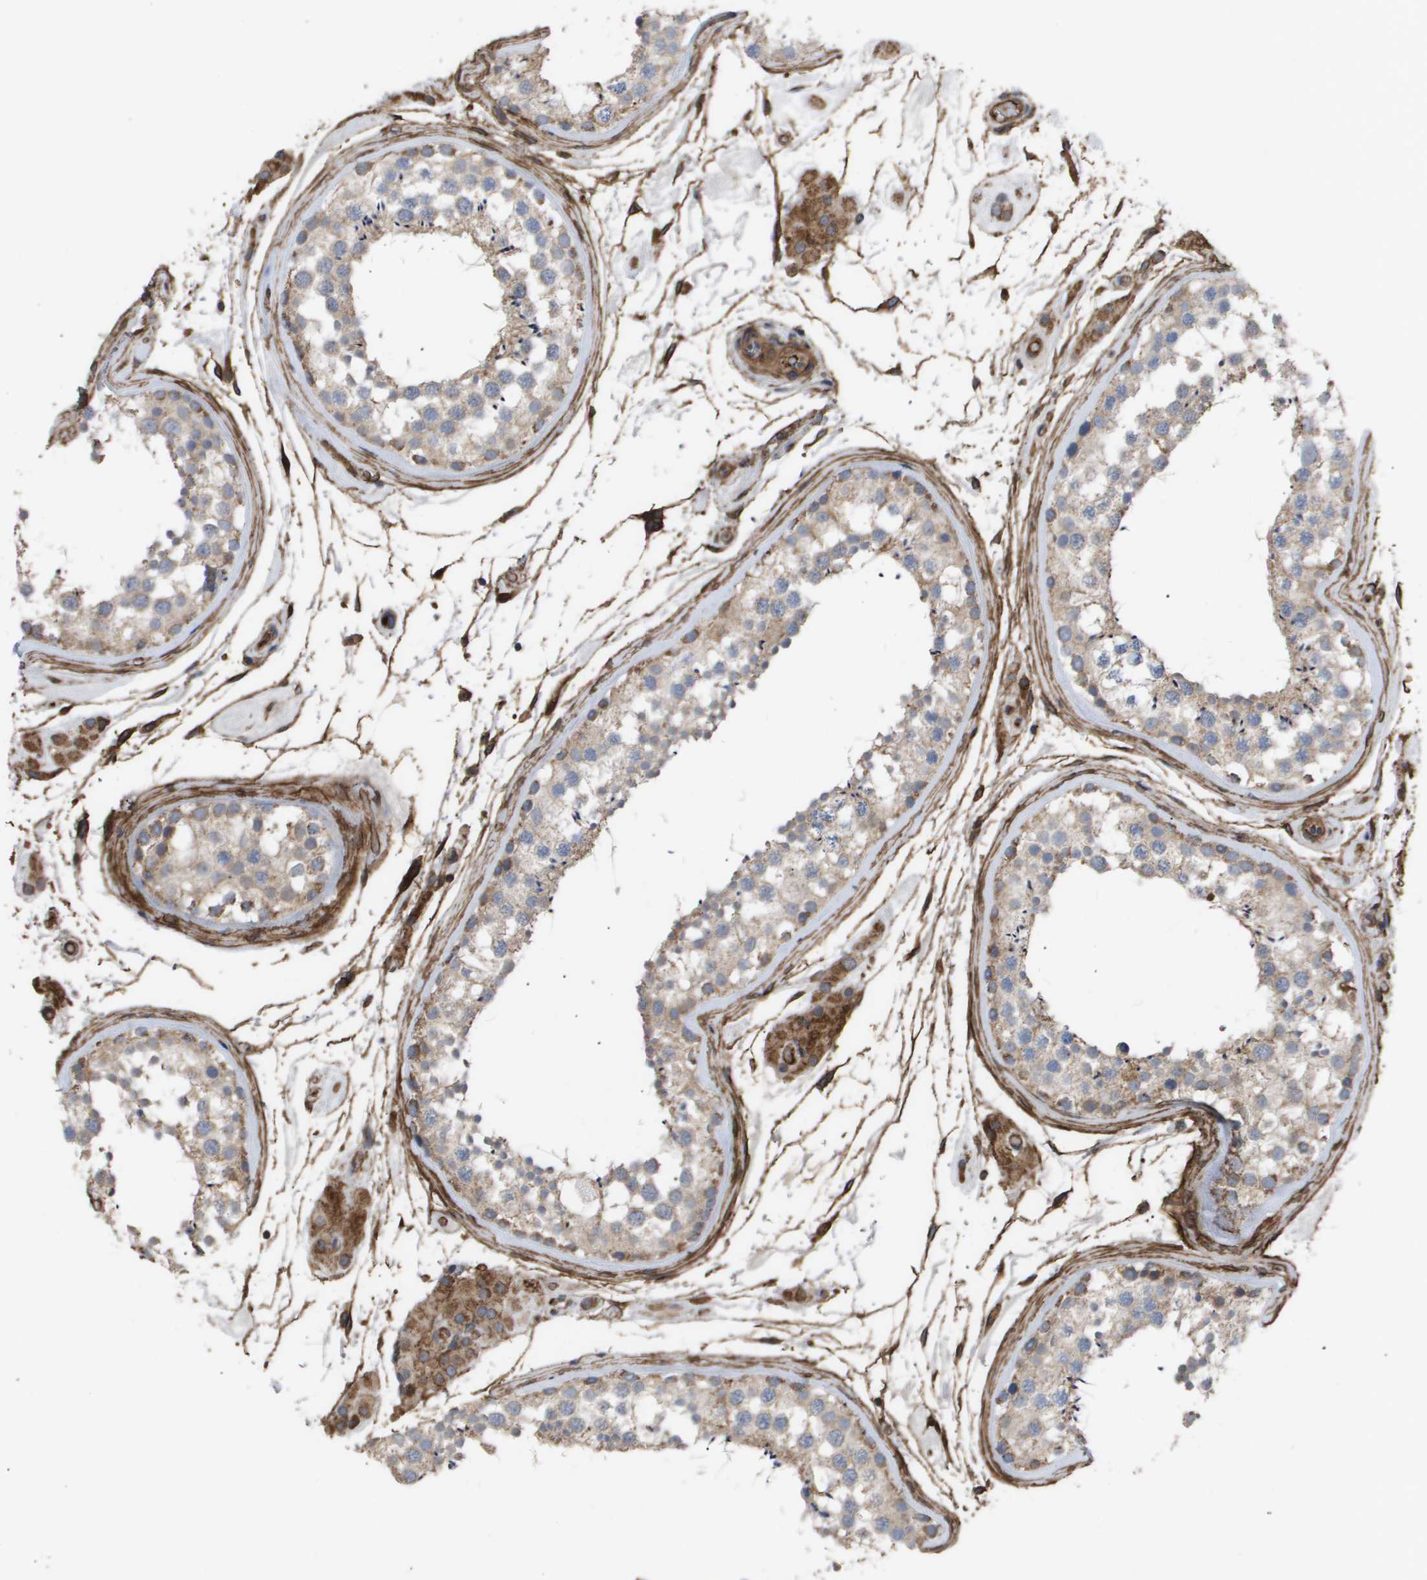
{"staining": {"intensity": "weak", "quantity": ">75%", "location": "cytoplasmic/membranous"}, "tissue": "testis", "cell_type": "Cells in seminiferous ducts", "image_type": "normal", "snomed": [{"axis": "morphology", "description": "Normal tissue, NOS"}, {"axis": "topography", "description": "Testis"}], "caption": "High-magnification brightfield microscopy of benign testis stained with DAB (3,3'-diaminobenzidine) (brown) and counterstained with hematoxylin (blue). cells in seminiferous ducts exhibit weak cytoplasmic/membranous positivity is appreciated in approximately>75% of cells. (Brightfield microscopy of DAB IHC at high magnification).", "gene": "TNS1", "patient": {"sex": "male", "age": 46}}